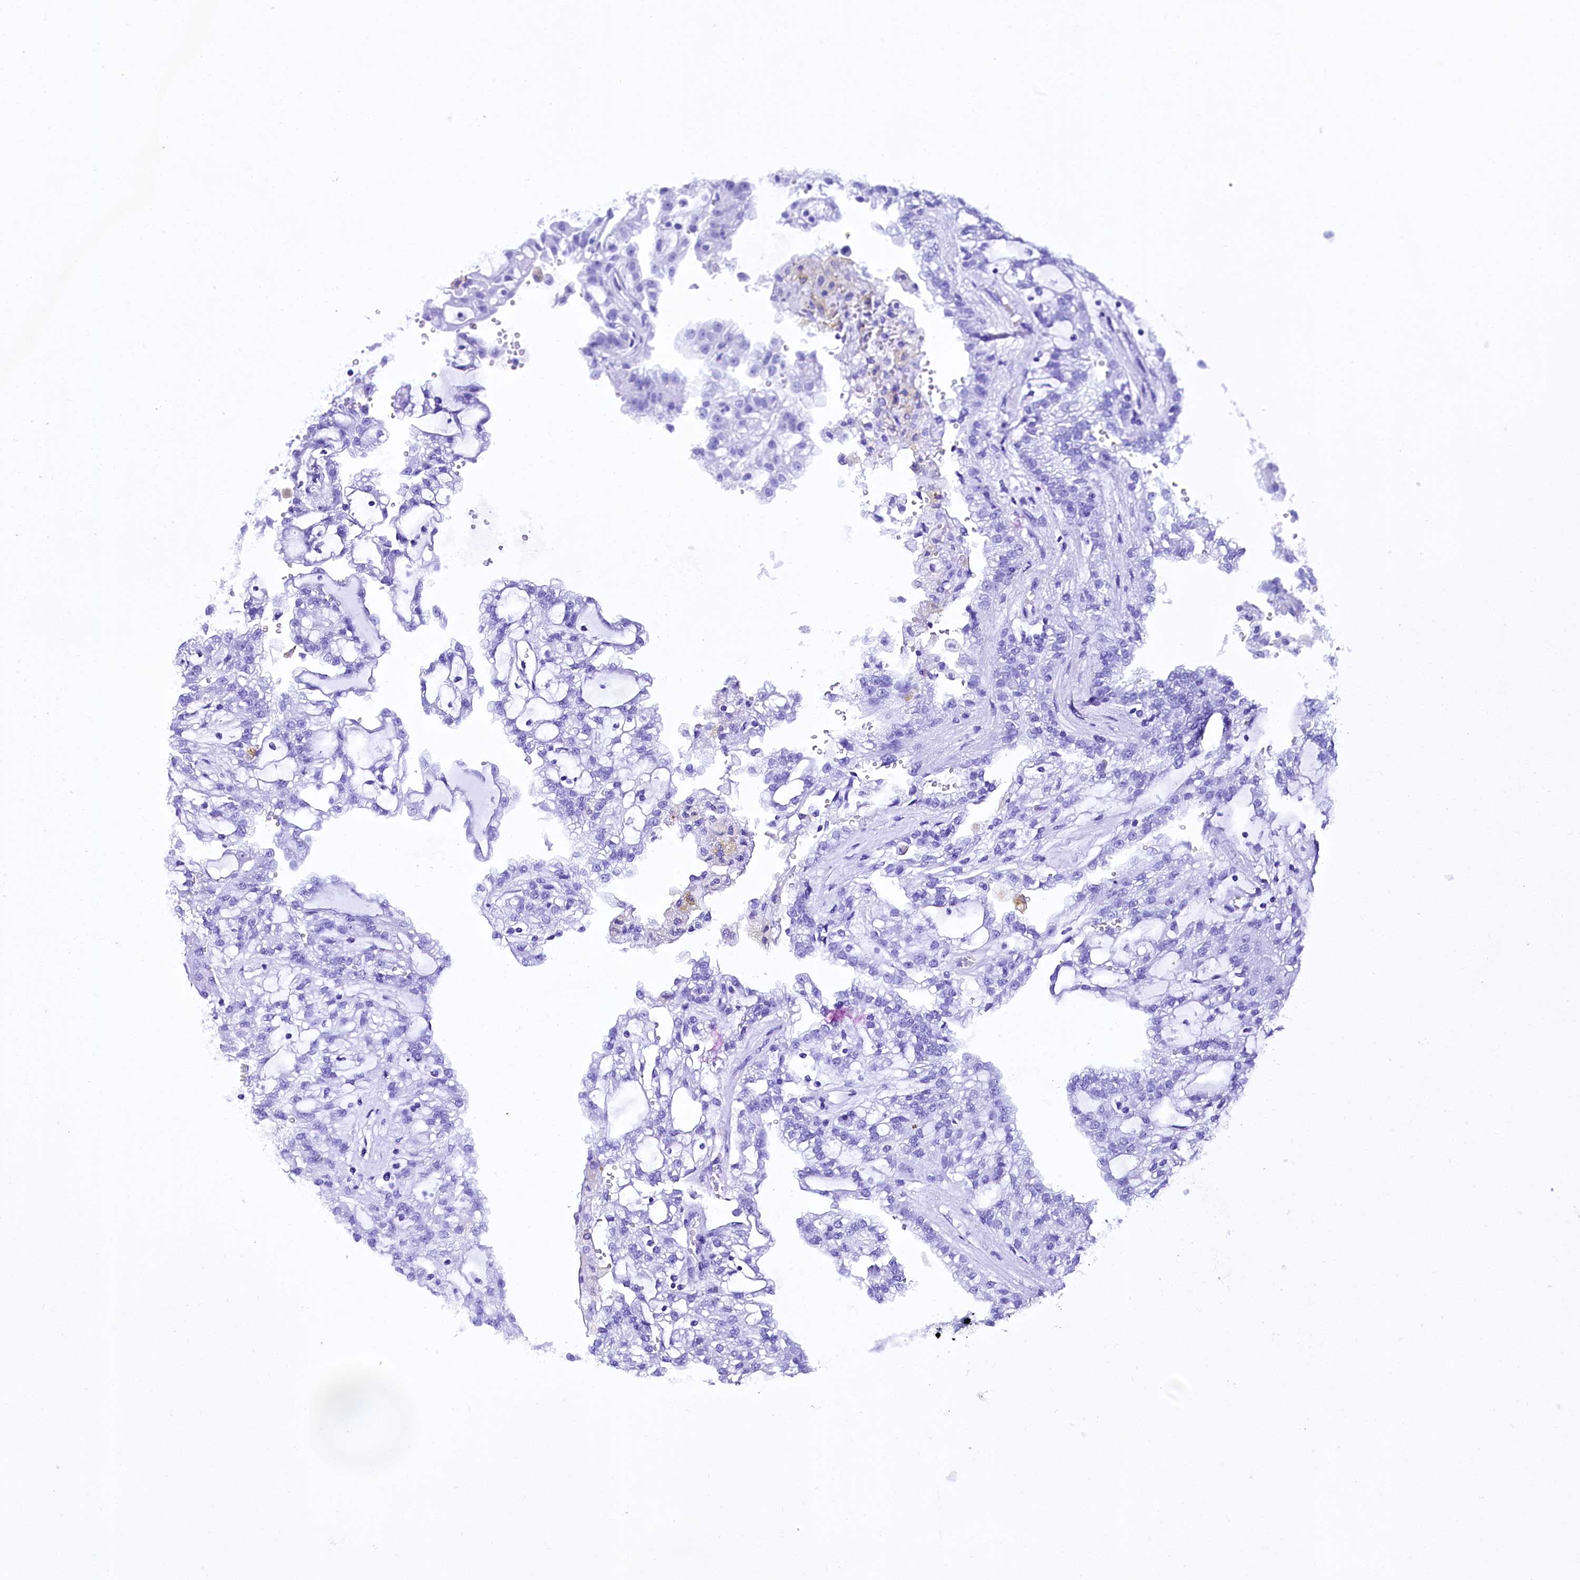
{"staining": {"intensity": "negative", "quantity": "none", "location": "none"}, "tissue": "renal cancer", "cell_type": "Tumor cells", "image_type": "cancer", "snomed": [{"axis": "morphology", "description": "Adenocarcinoma, NOS"}, {"axis": "topography", "description": "Kidney"}], "caption": "A photomicrograph of human renal adenocarcinoma is negative for staining in tumor cells.", "gene": "UBE3A", "patient": {"sex": "male", "age": 63}}